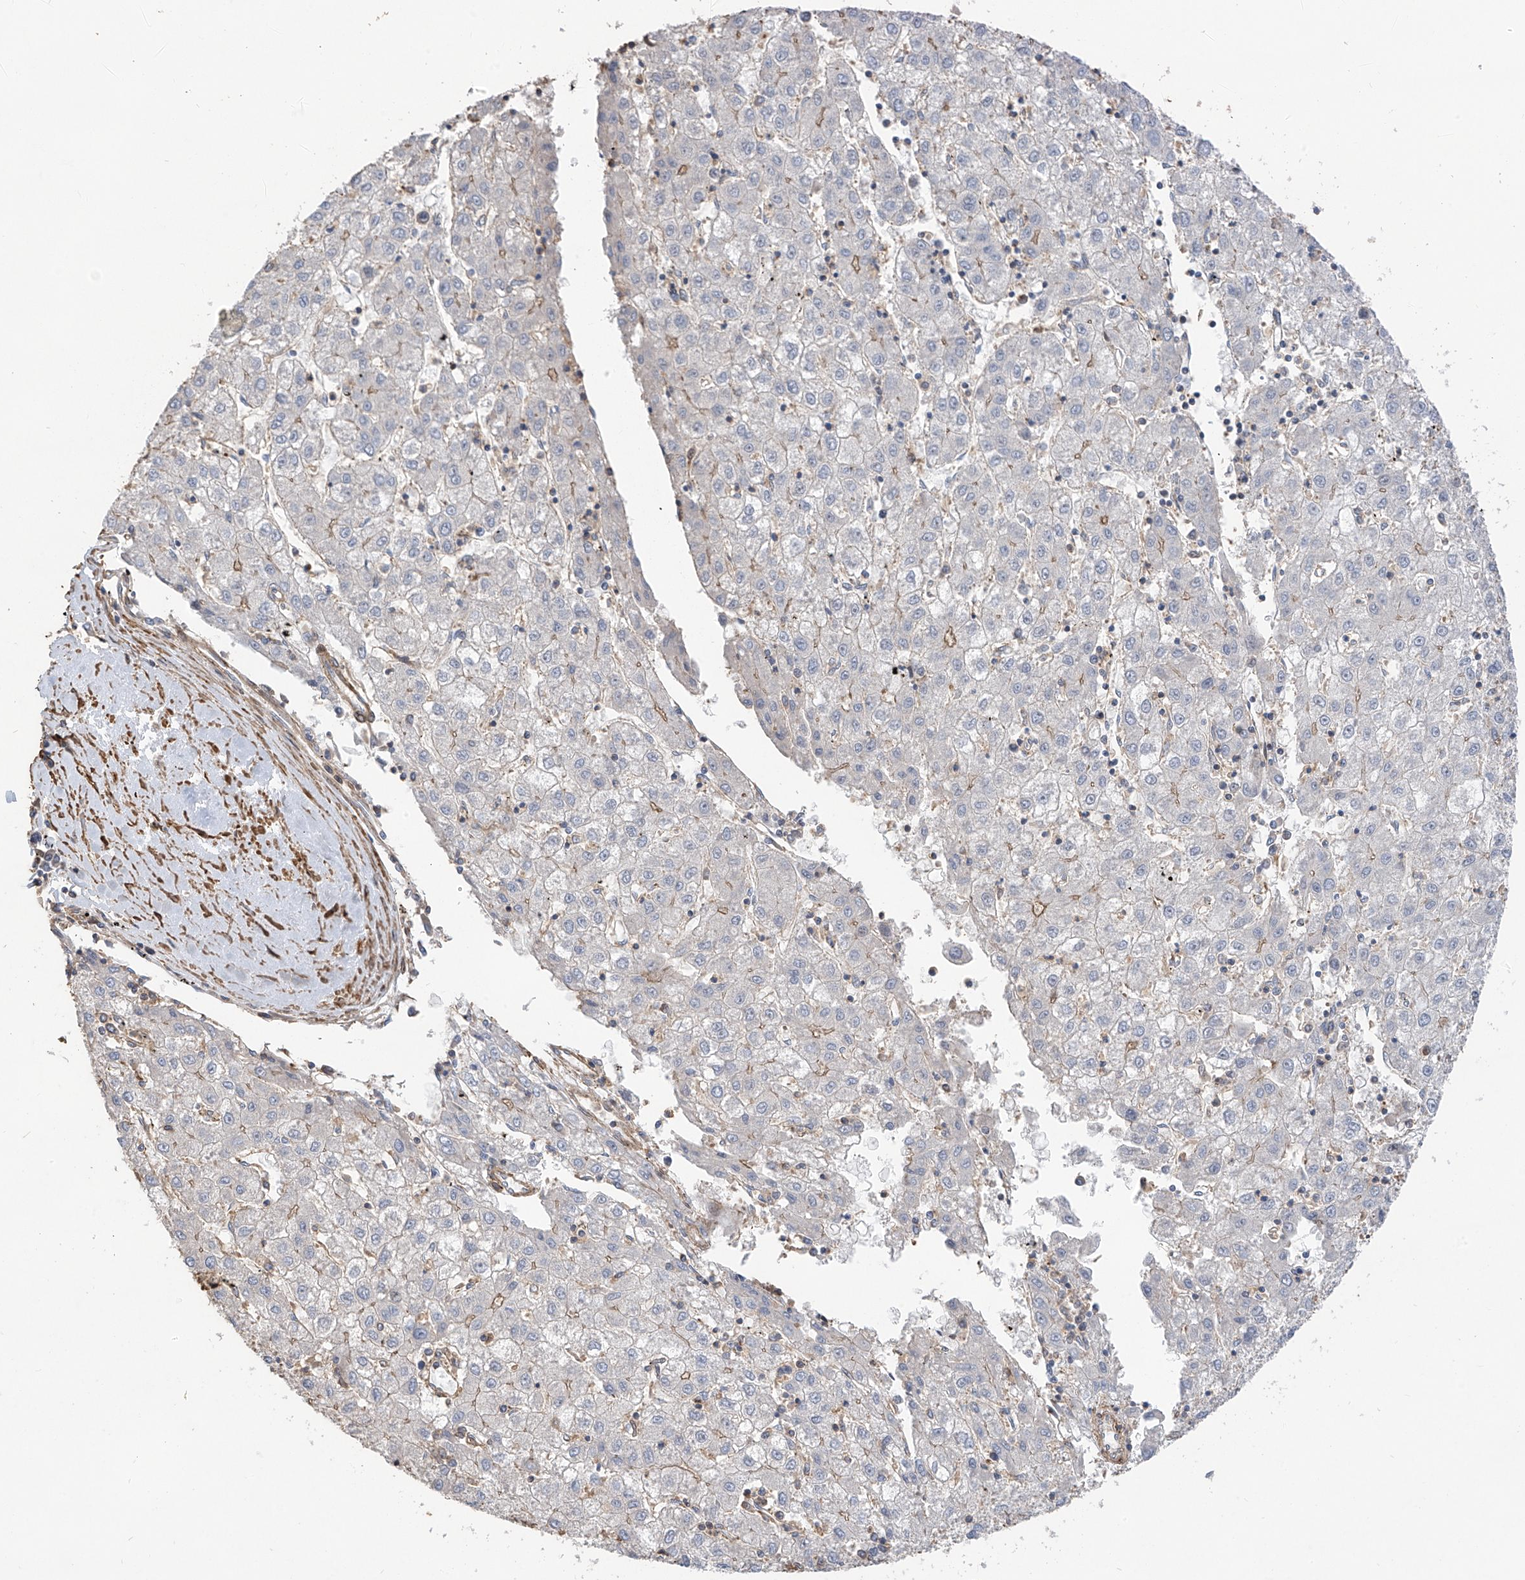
{"staining": {"intensity": "weak", "quantity": "<25%", "location": "cytoplasmic/membranous"}, "tissue": "liver cancer", "cell_type": "Tumor cells", "image_type": "cancer", "snomed": [{"axis": "morphology", "description": "Carcinoma, Hepatocellular, NOS"}, {"axis": "topography", "description": "Liver"}], "caption": "Liver hepatocellular carcinoma was stained to show a protein in brown. There is no significant staining in tumor cells.", "gene": "SLC43A3", "patient": {"sex": "male", "age": 72}}